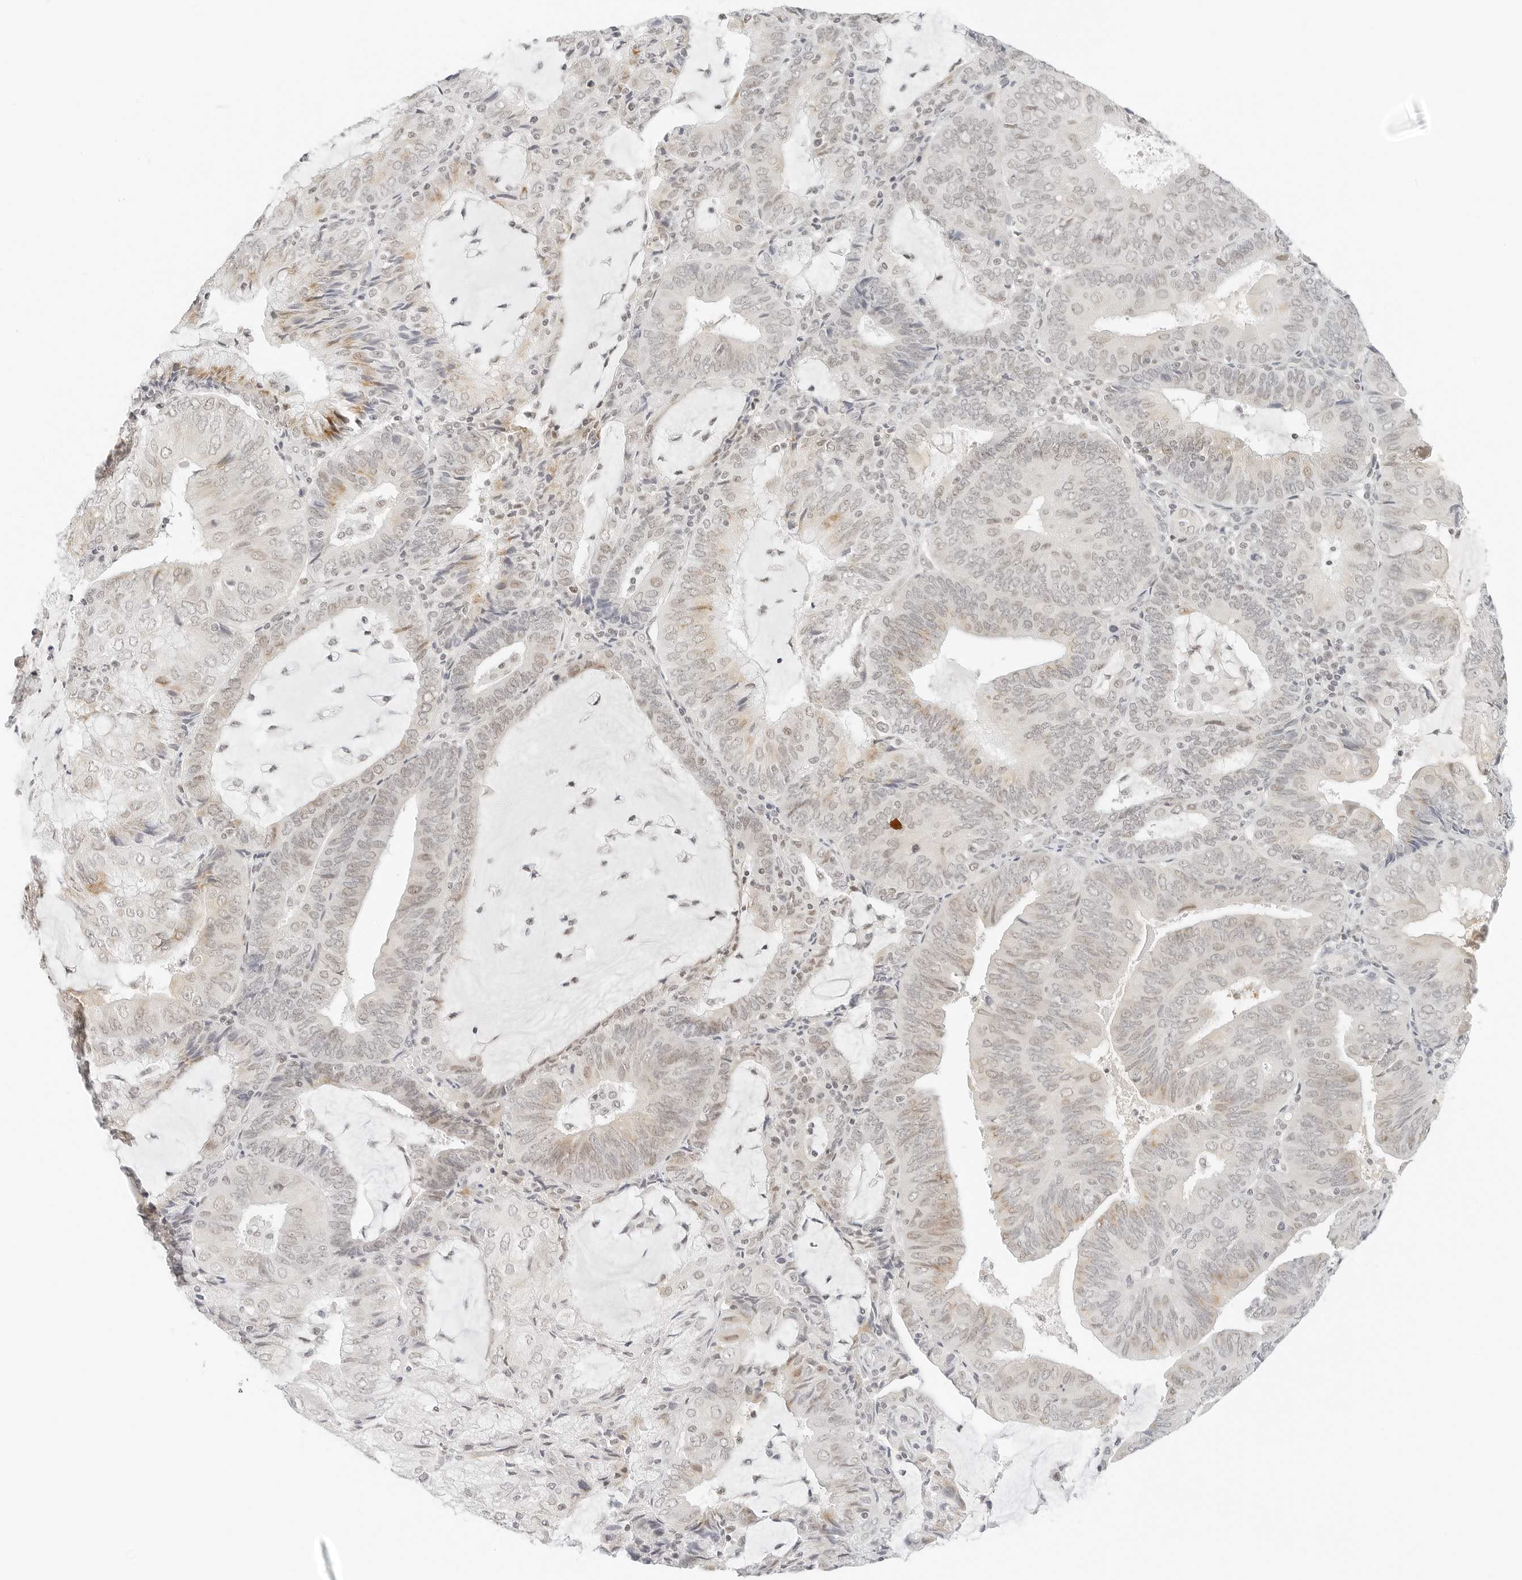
{"staining": {"intensity": "weak", "quantity": "<25%", "location": "cytoplasmic/membranous"}, "tissue": "endometrial cancer", "cell_type": "Tumor cells", "image_type": "cancer", "snomed": [{"axis": "morphology", "description": "Adenocarcinoma, NOS"}, {"axis": "topography", "description": "Endometrium"}], "caption": "Immunohistochemistry of endometrial cancer (adenocarcinoma) shows no positivity in tumor cells.", "gene": "NEO1", "patient": {"sex": "female", "age": 81}}